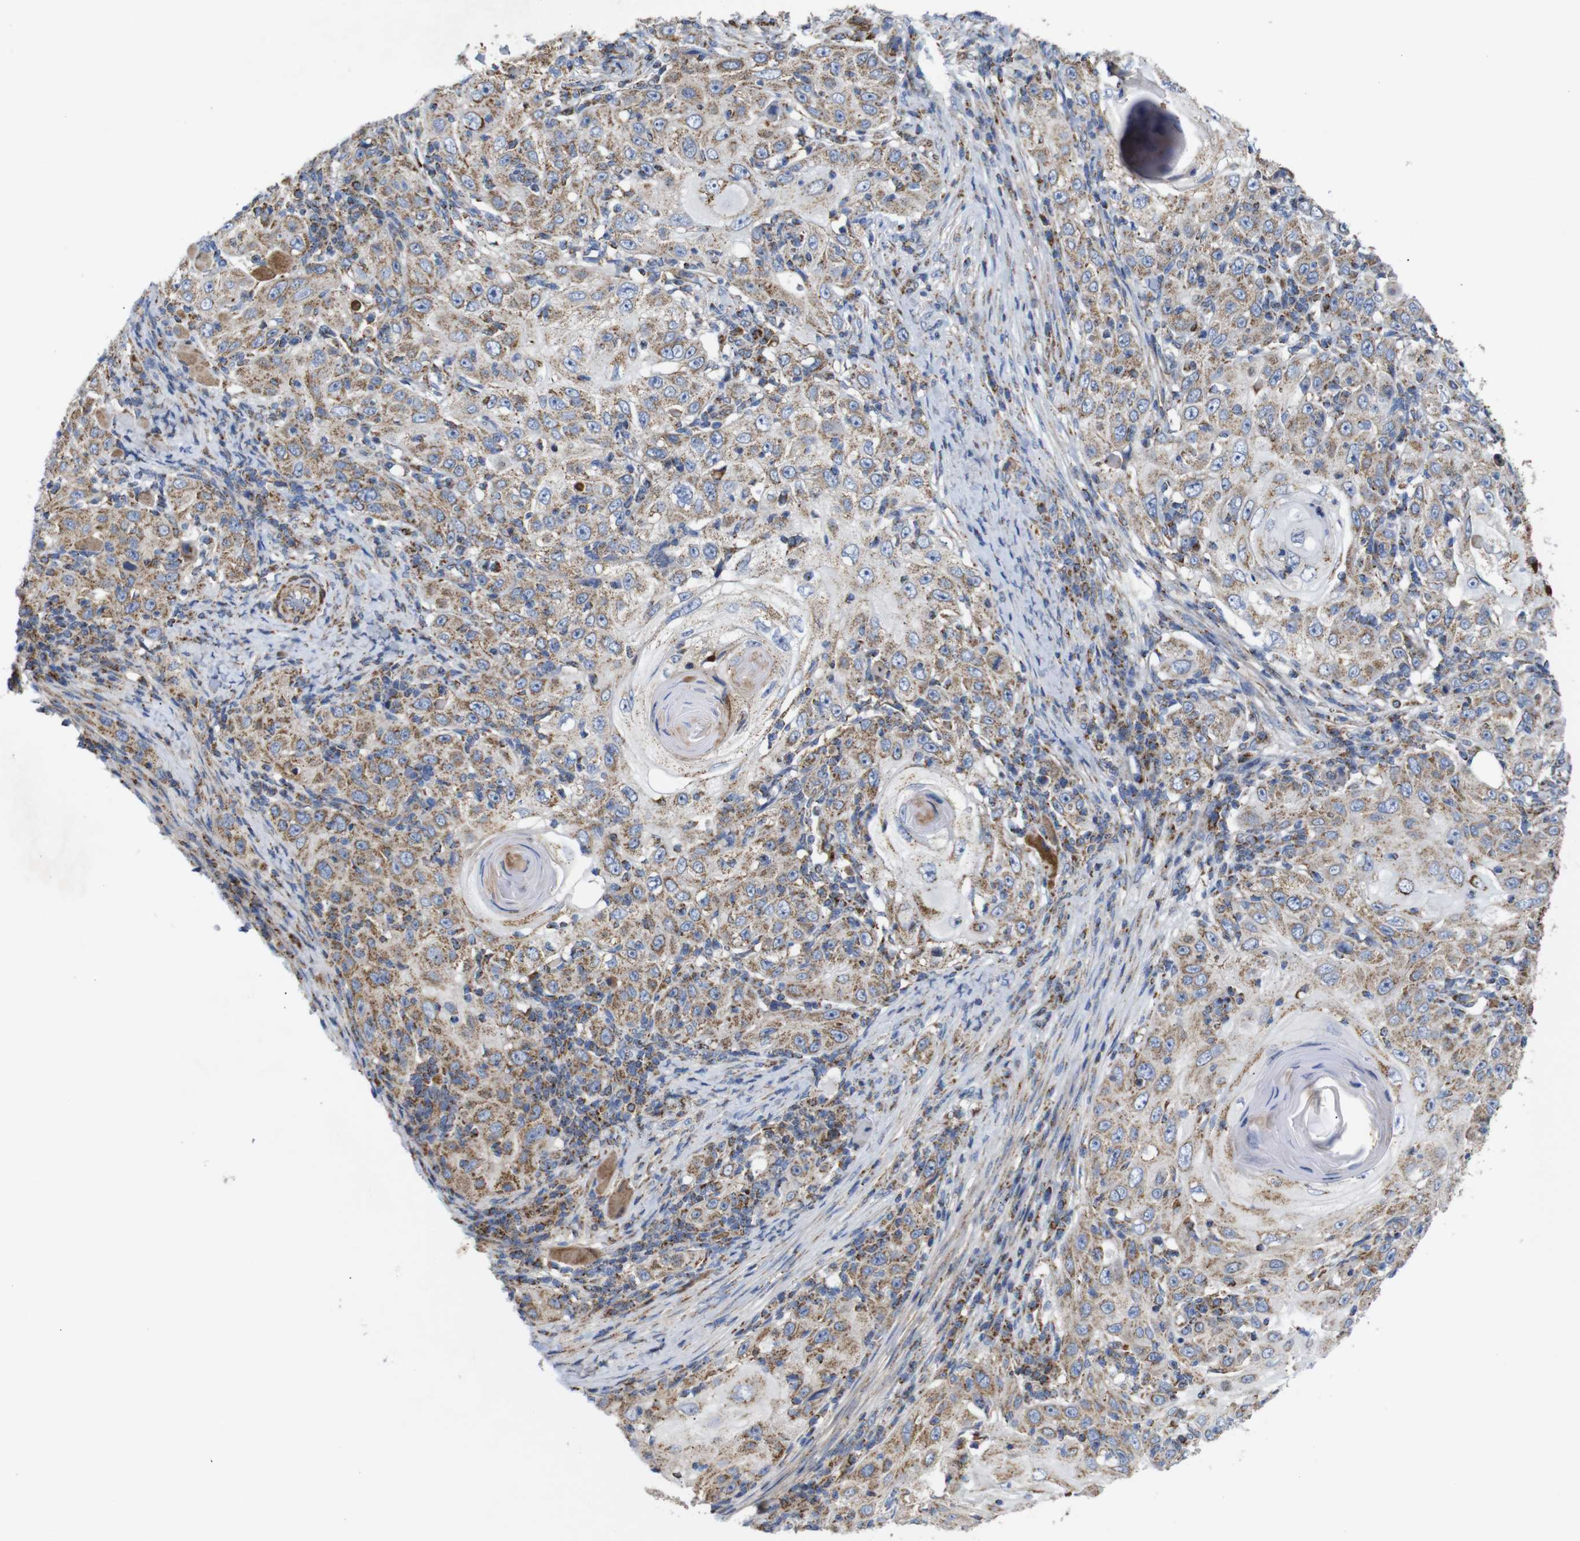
{"staining": {"intensity": "moderate", "quantity": ">75%", "location": "cytoplasmic/membranous"}, "tissue": "skin cancer", "cell_type": "Tumor cells", "image_type": "cancer", "snomed": [{"axis": "morphology", "description": "Squamous cell carcinoma, NOS"}, {"axis": "topography", "description": "Skin"}], "caption": "Squamous cell carcinoma (skin) stained with IHC exhibits moderate cytoplasmic/membranous expression in about >75% of tumor cells. The staining is performed using DAB brown chromogen to label protein expression. The nuclei are counter-stained blue using hematoxylin.", "gene": "FAM171B", "patient": {"sex": "female", "age": 88}}